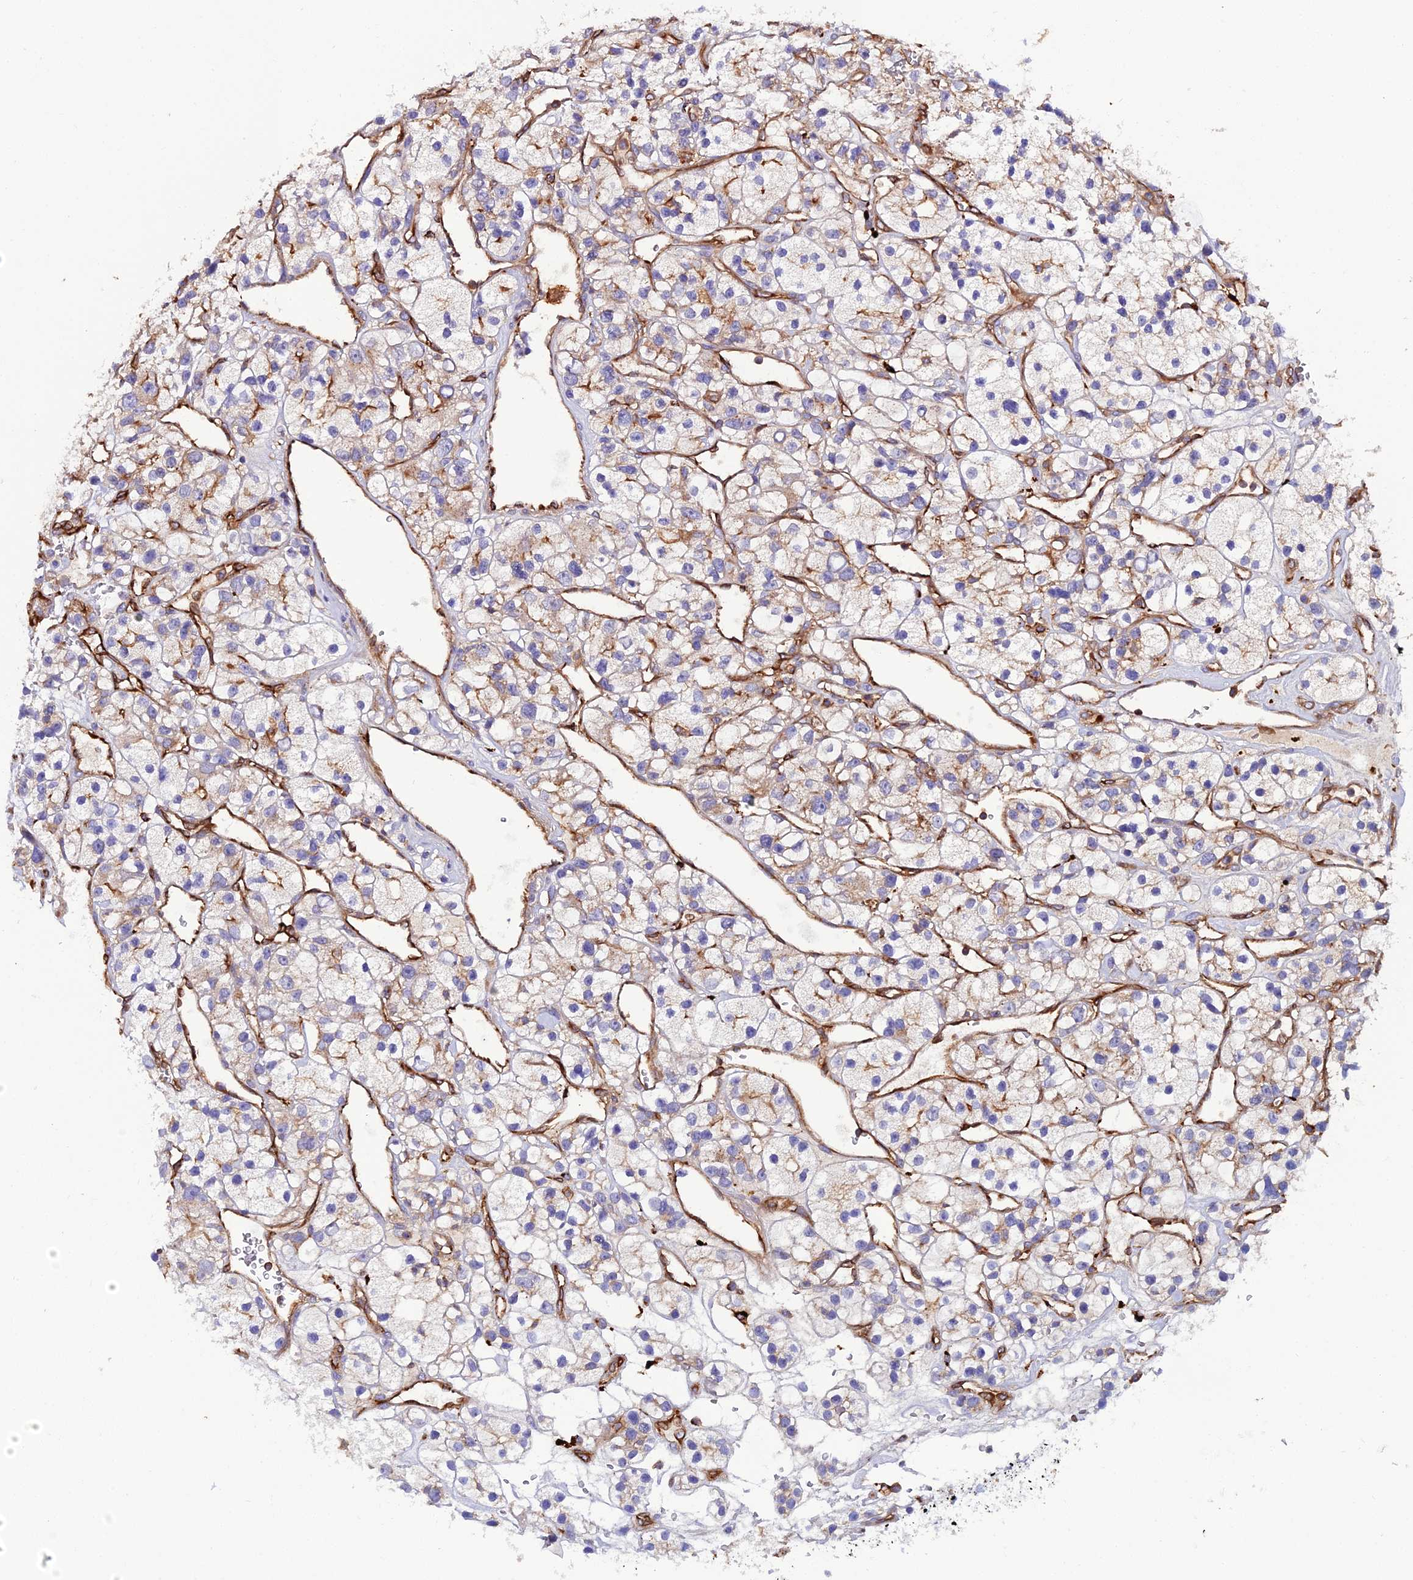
{"staining": {"intensity": "negative", "quantity": "none", "location": "none"}, "tissue": "renal cancer", "cell_type": "Tumor cells", "image_type": "cancer", "snomed": [{"axis": "morphology", "description": "Adenocarcinoma, NOS"}, {"axis": "topography", "description": "Kidney"}], "caption": "Adenocarcinoma (renal) stained for a protein using IHC shows no staining tumor cells.", "gene": "TRPV2", "patient": {"sex": "female", "age": 57}}